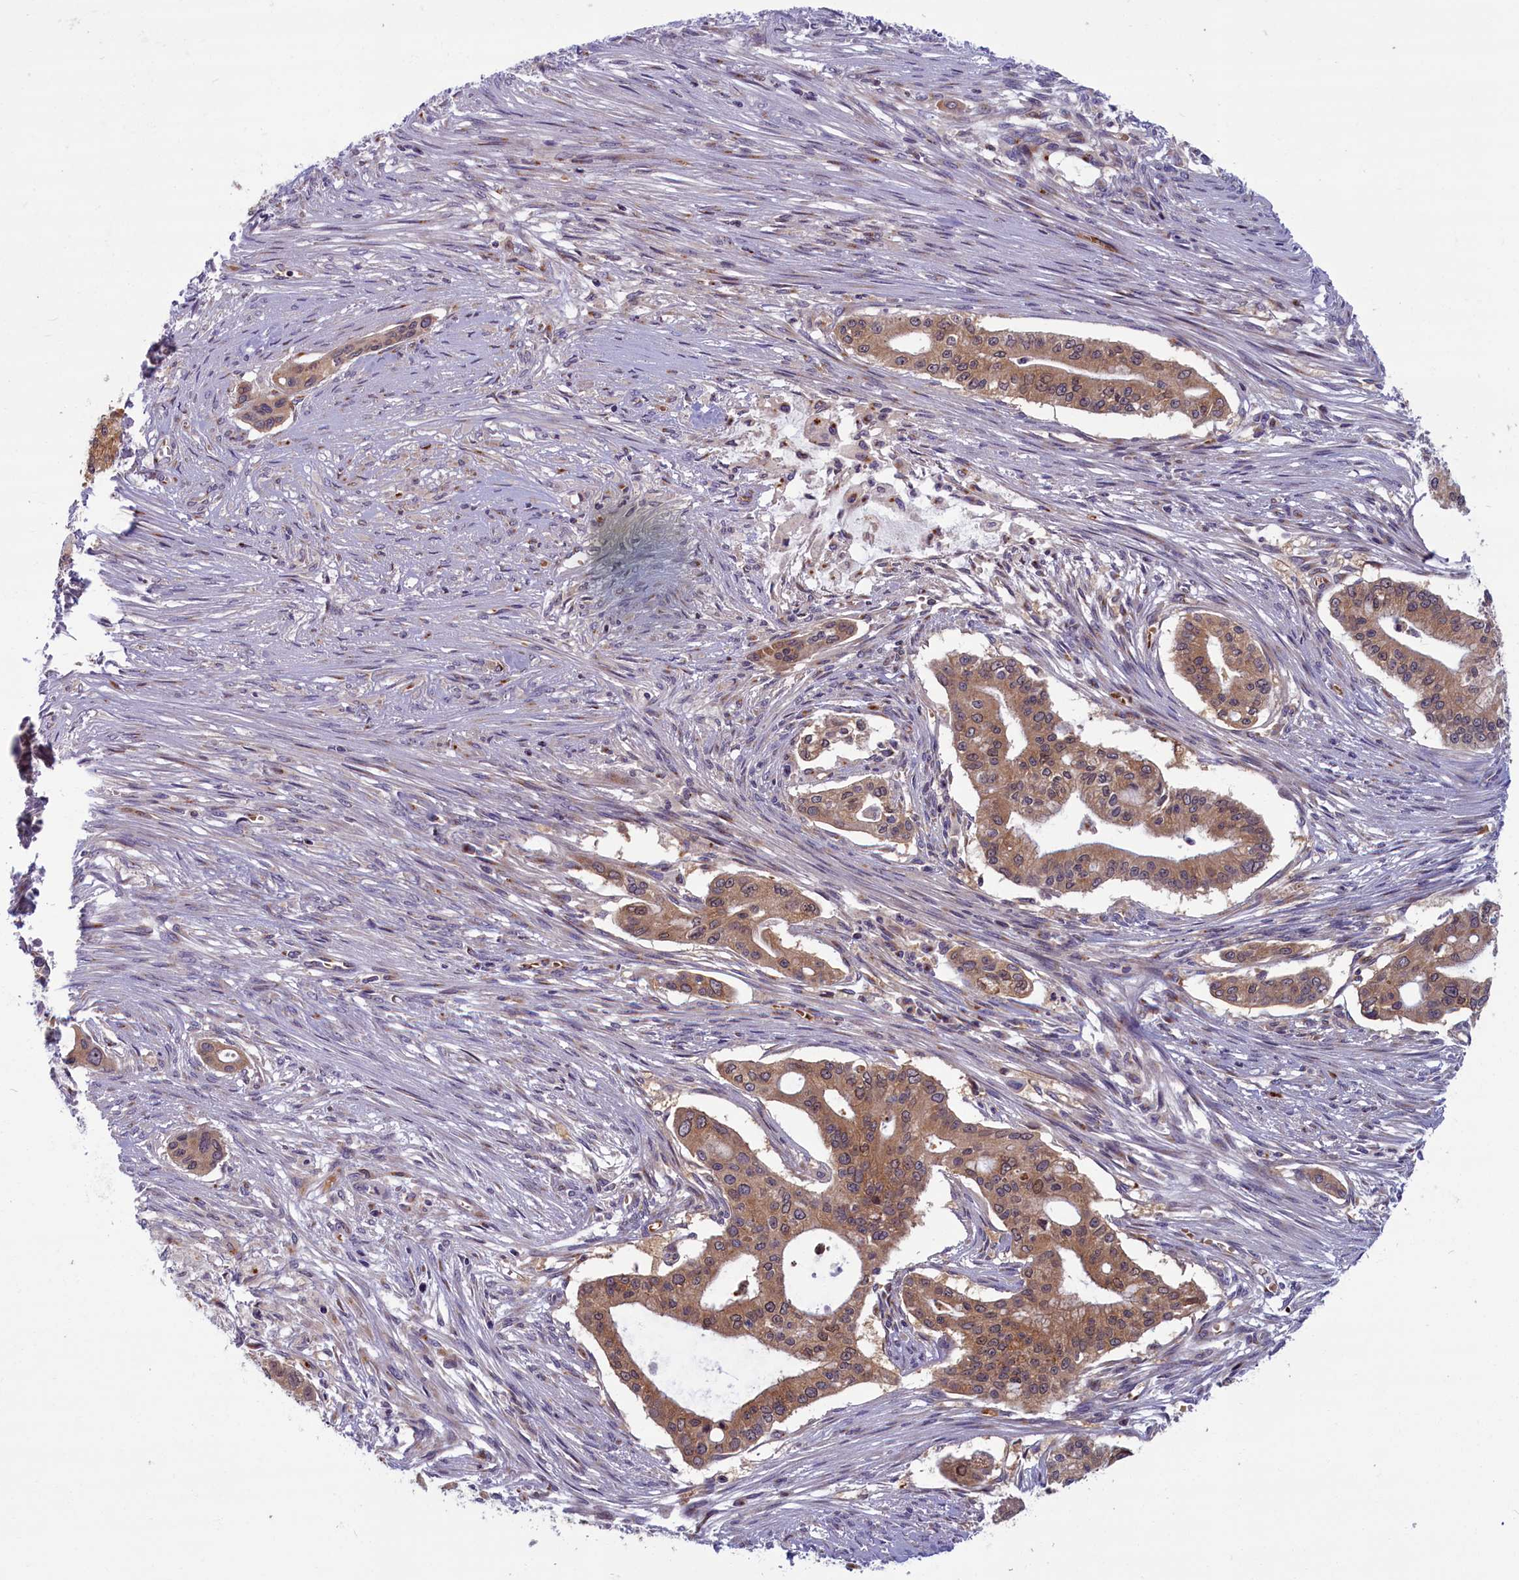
{"staining": {"intensity": "moderate", "quantity": ">75%", "location": "cytoplasmic/membranous"}, "tissue": "pancreatic cancer", "cell_type": "Tumor cells", "image_type": "cancer", "snomed": [{"axis": "morphology", "description": "Adenocarcinoma, NOS"}, {"axis": "topography", "description": "Pancreas"}], "caption": "An image showing moderate cytoplasmic/membranous positivity in about >75% of tumor cells in pancreatic cancer (adenocarcinoma), as visualized by brown immunohistochemical staining.", "gene": "BLVRB", "patient": {"sex": "male", "age": 46}}